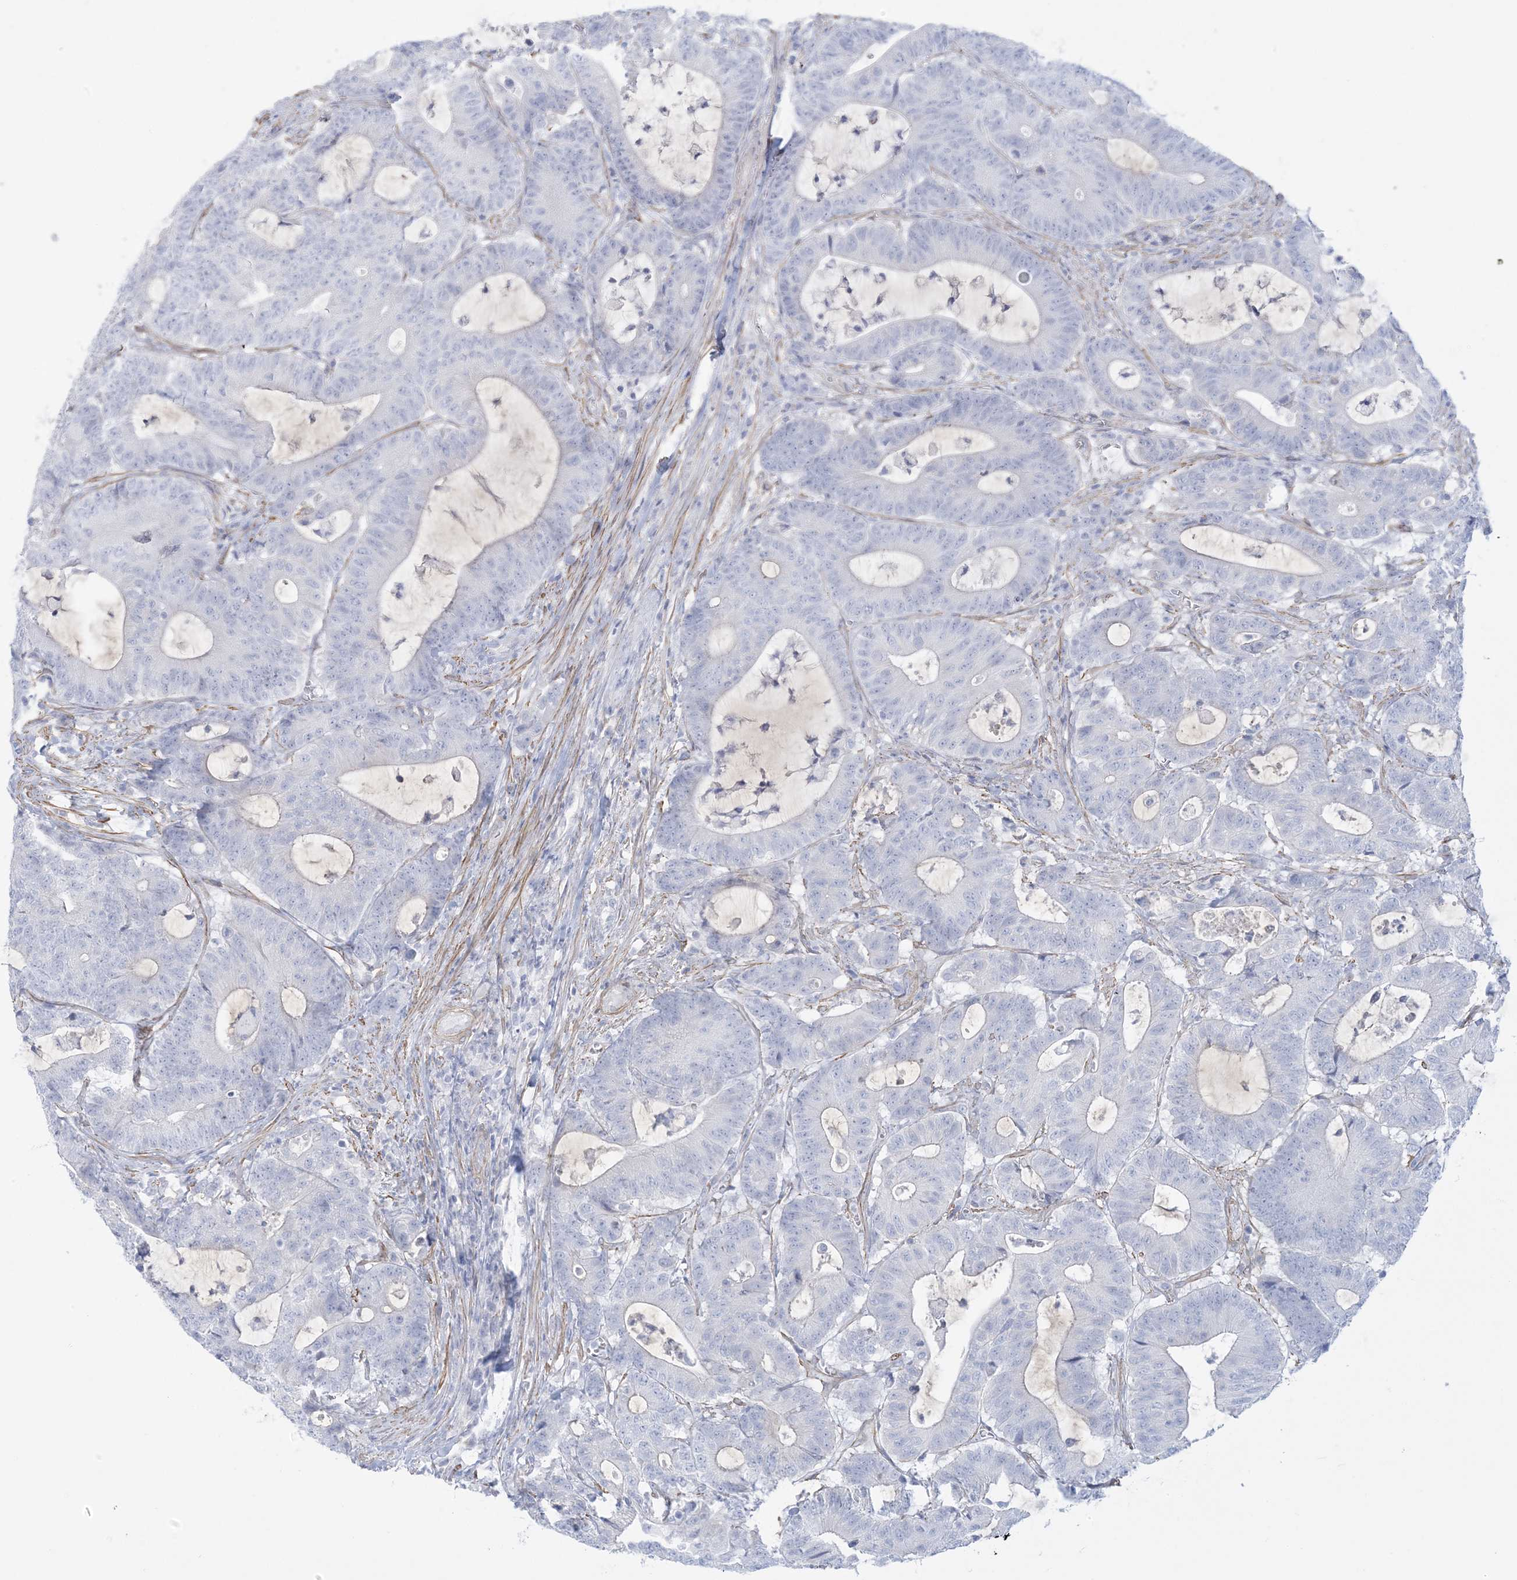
{"staining": {"intensity": "negative", "quantity": "none", "location": "none"}, "tissue": "colorectal cancer", "cell_type": "Tumor cells", "image_type": "cancer", "snomed": [{"axis": "morphology", "description": "Adenocarcinoma, NOS"}, {"axis": "topography", "description": "Colon"}], "caption": "IHC of human colorectal adenocarcinoma demonstrates no staining in tumor cells.", "gene": "AGXT", "patient": {"sex": "female", "age": 84}}